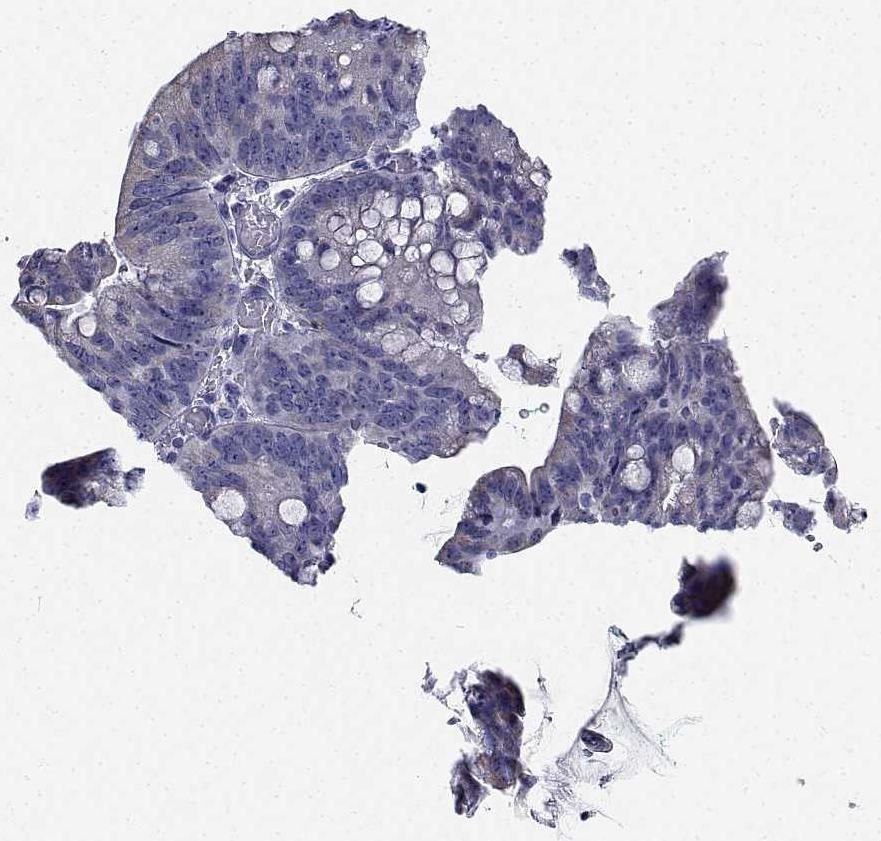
{"staining": {"intensity": "negative", "quantity": "none", "location": "none"}, "tissue": "colorectal cancer", "cell_type": "Tumor cells", "image_type": "cancer", "snomed": [{"axis": "morphology", "description": "Adenocarcinoma, NOS"}, {"axis": "topography", "description": "Colon"}], "caption": "Protein analysis of colorectal cancer shows no significant expression in tumor cells.", "gene": "CDHR3", "patient": {"sex": "male", "age": 62}}